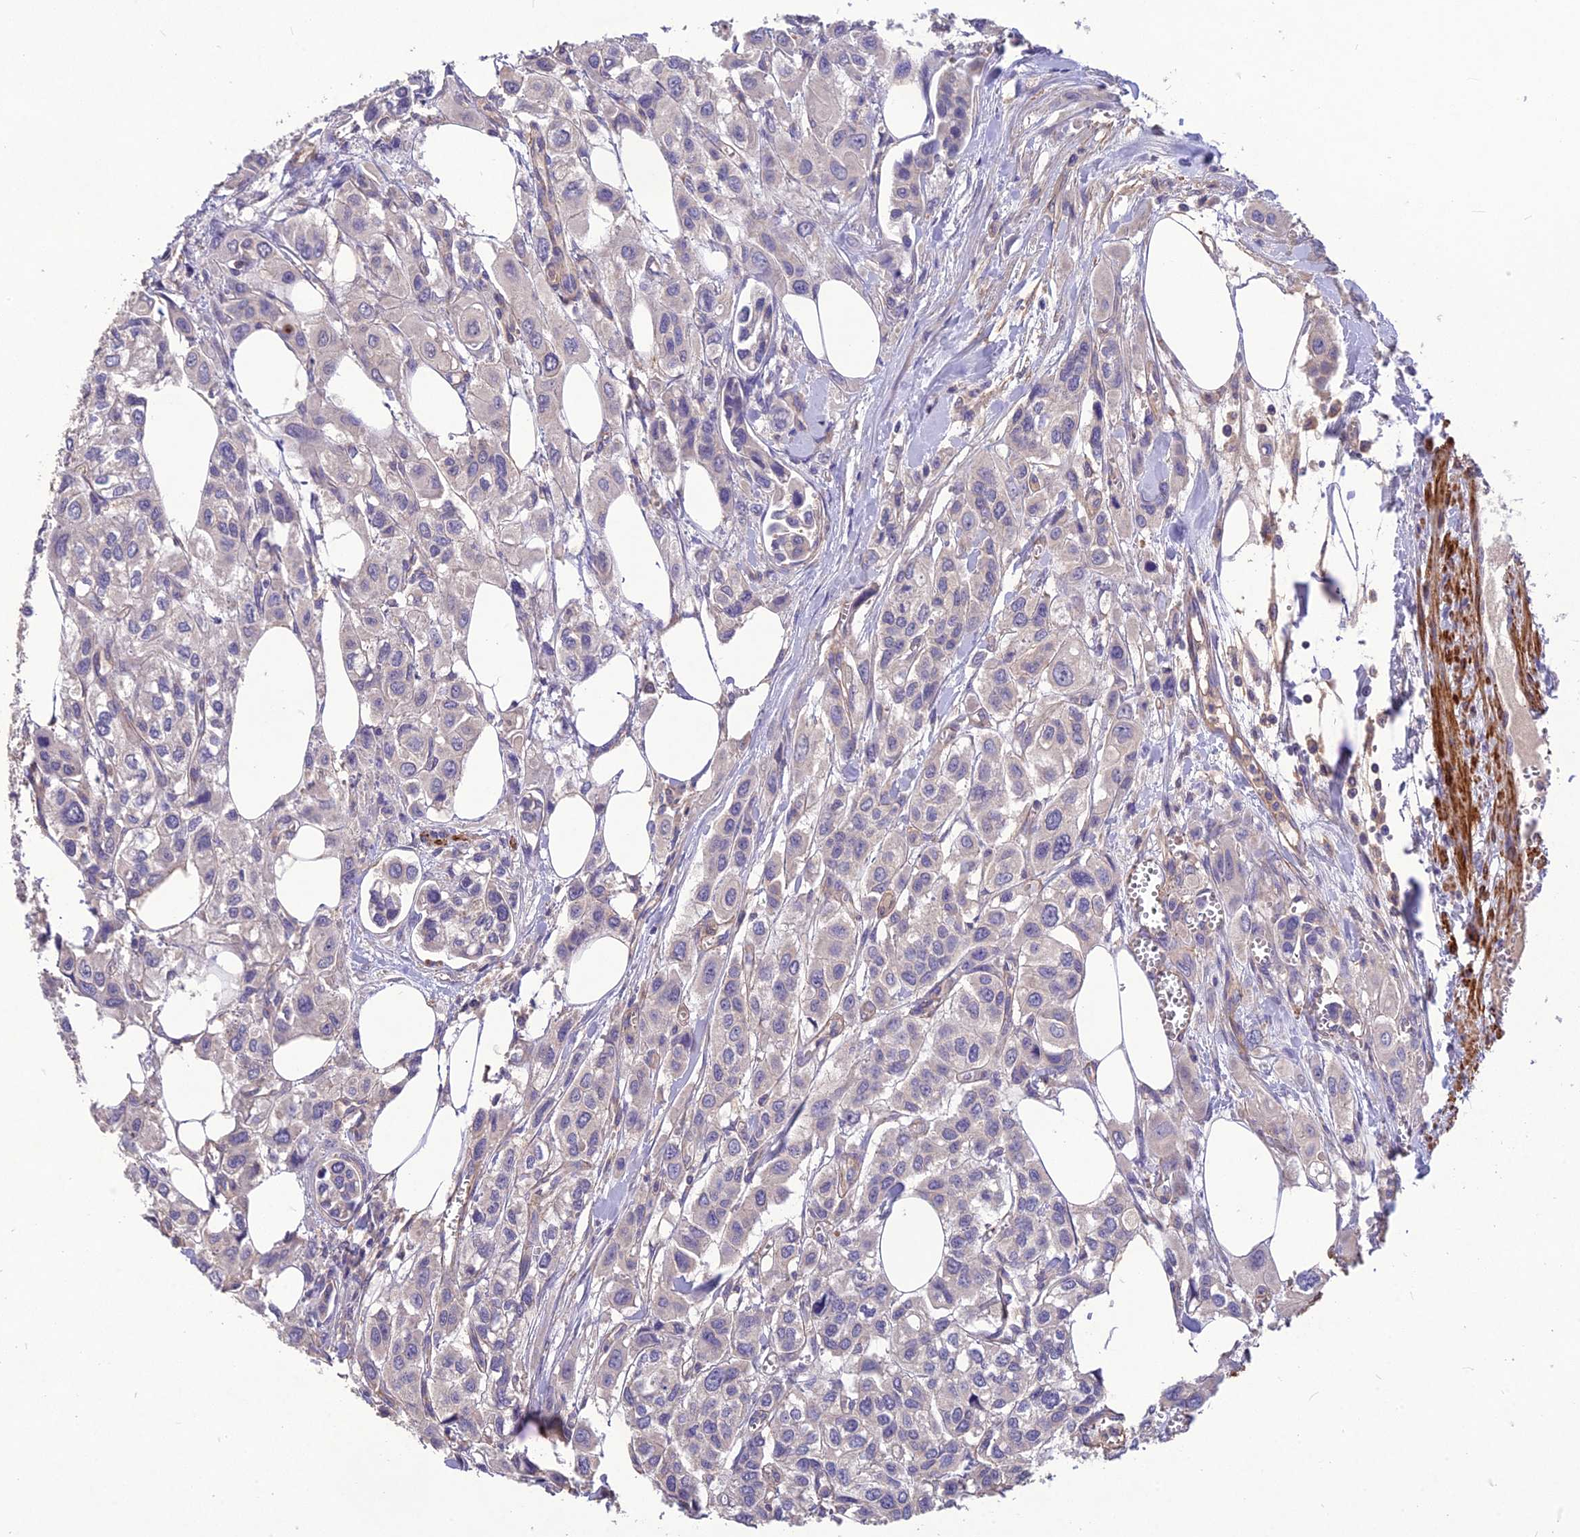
{"staining": {"intensity": "negative", "quantity": "none", "location": "none"}, "tissue": "urothelial cancer", "cell_type": "Tumor cells", "image_type": "cancer", "snomed": [{"axis": "morphology", "description": "Urothelial carcinoma, High grade"}, {"axis": "topography", "description": "Urinary bladder"}], "caption": "Tumor cells are negative for brown protein staining in high-grade urothelial carcinoma.", "gene": "CLUH", "patient": {"sex": "male", "age": 67}}